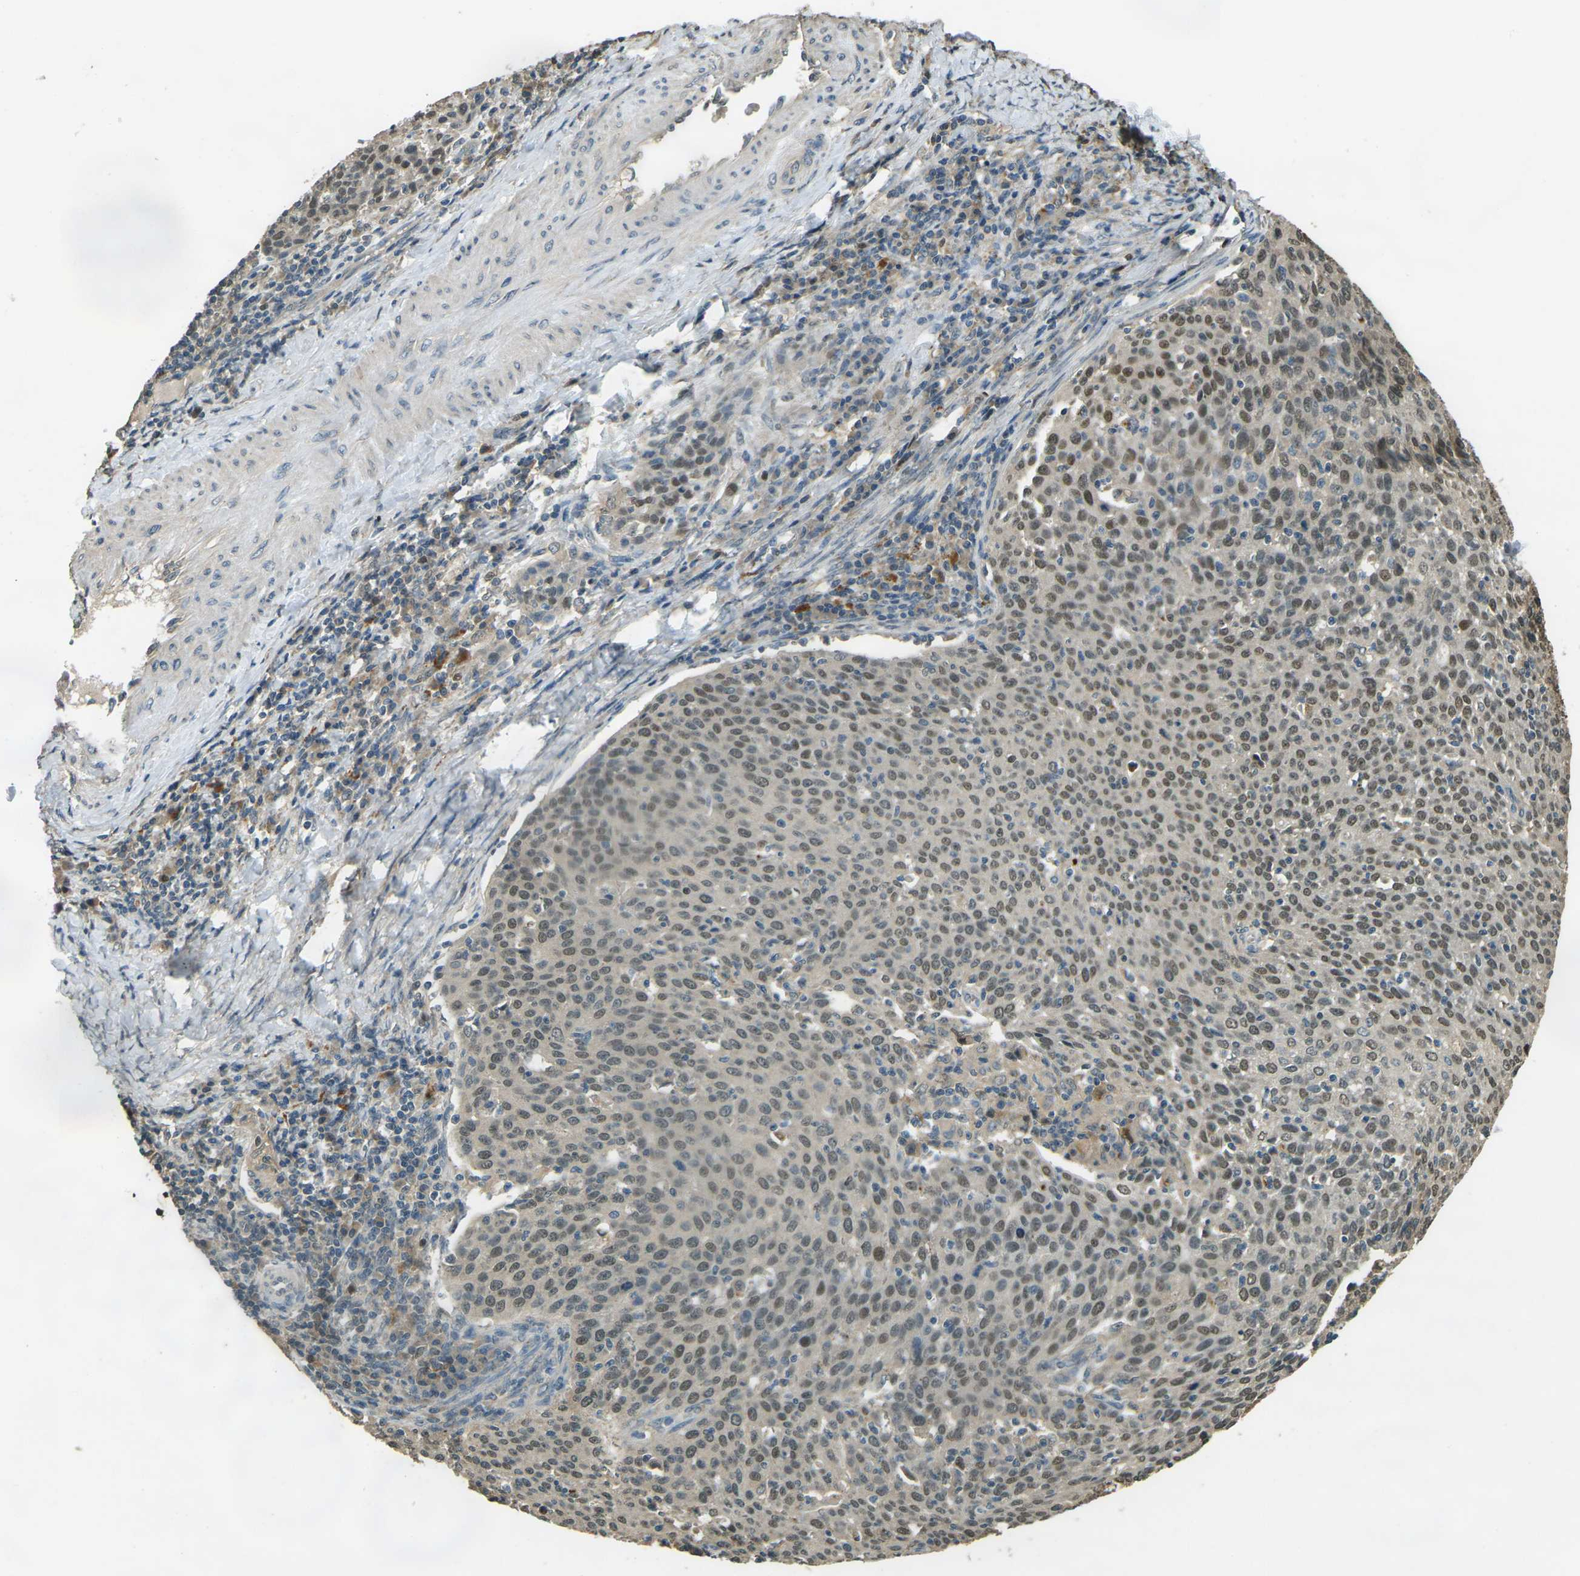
{"staining": {"intensity": "weak", "quantity": ">75%", "location": "cytoplasmic/membranous,nuclear"}, "tissue": "cervical cancer", "cell_type": "Tumor cells", "image_type": "cancer", "snomed": [{"axis": "morphology", "description": "Squamous cell carcinoma, NOS"}, {"axis": "topography", "description": "Cervix"}], "caption": "Cervical cancer stained for a protein shows weak cytoplasmic/membranous and nuclear positivity in tumor cells.", "gene": "TOR1A", "patient": {"sex": "female", "age": 38}}